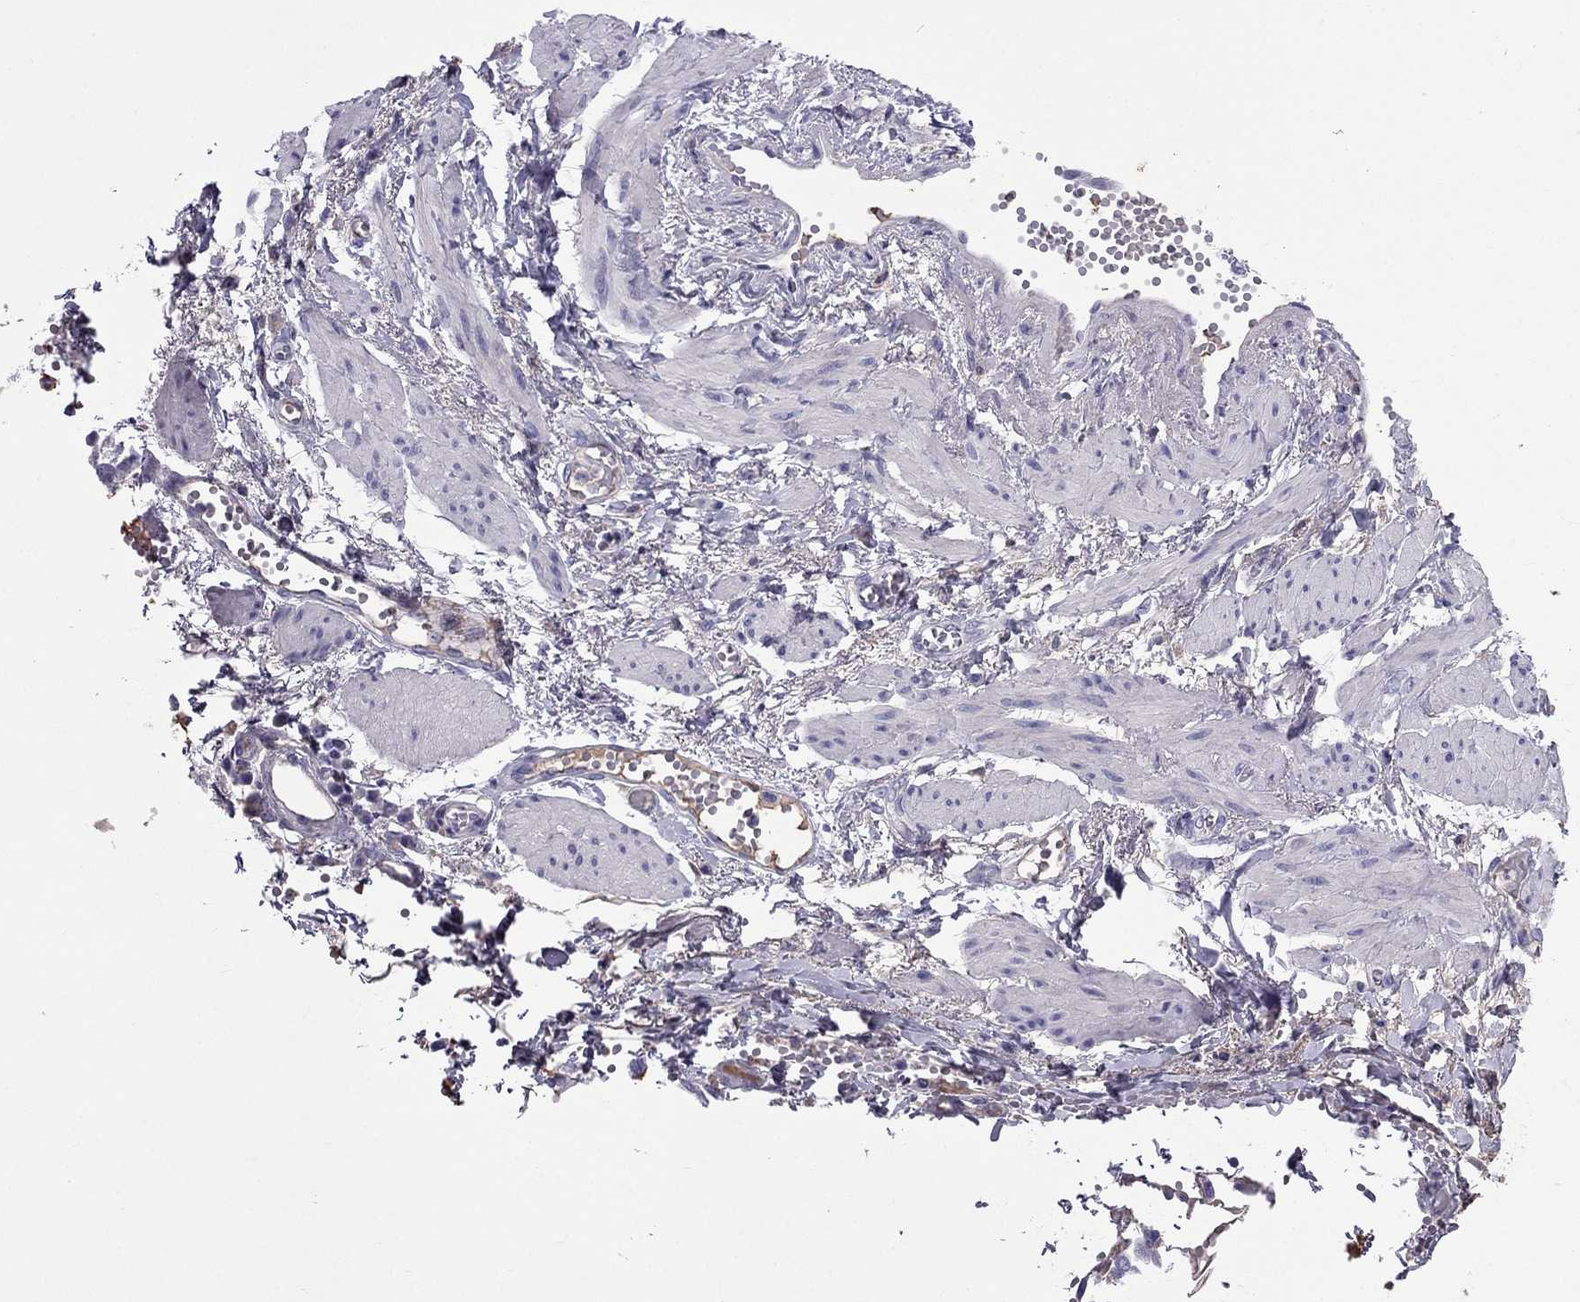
{"staining": {"intensity": "negative", "quantity": "none", "location": "none"}, "tissue": "ovarian cancer", "cell_type": "Tumor cells", "image_type": "cancer", "snomed": [{"axis": "morphology", "description": "Cystadenocarcinoma, serous, NOS"}, {"axis": "topography", "description": "Ovary"}], "caption": "This is a histopathology image of immunohistochemistry (IHC) staining of serous cystadenocarcinoma (ovarian), which shows no positivity in tumor cells. The staining is performed using DAB (3,3'-diaminobenzidine) brown chromogen with nuclei counter-stained in using hematoxylin.", "gene": "TBC1D21", "patient": {"sex": "female", "age": 67}}